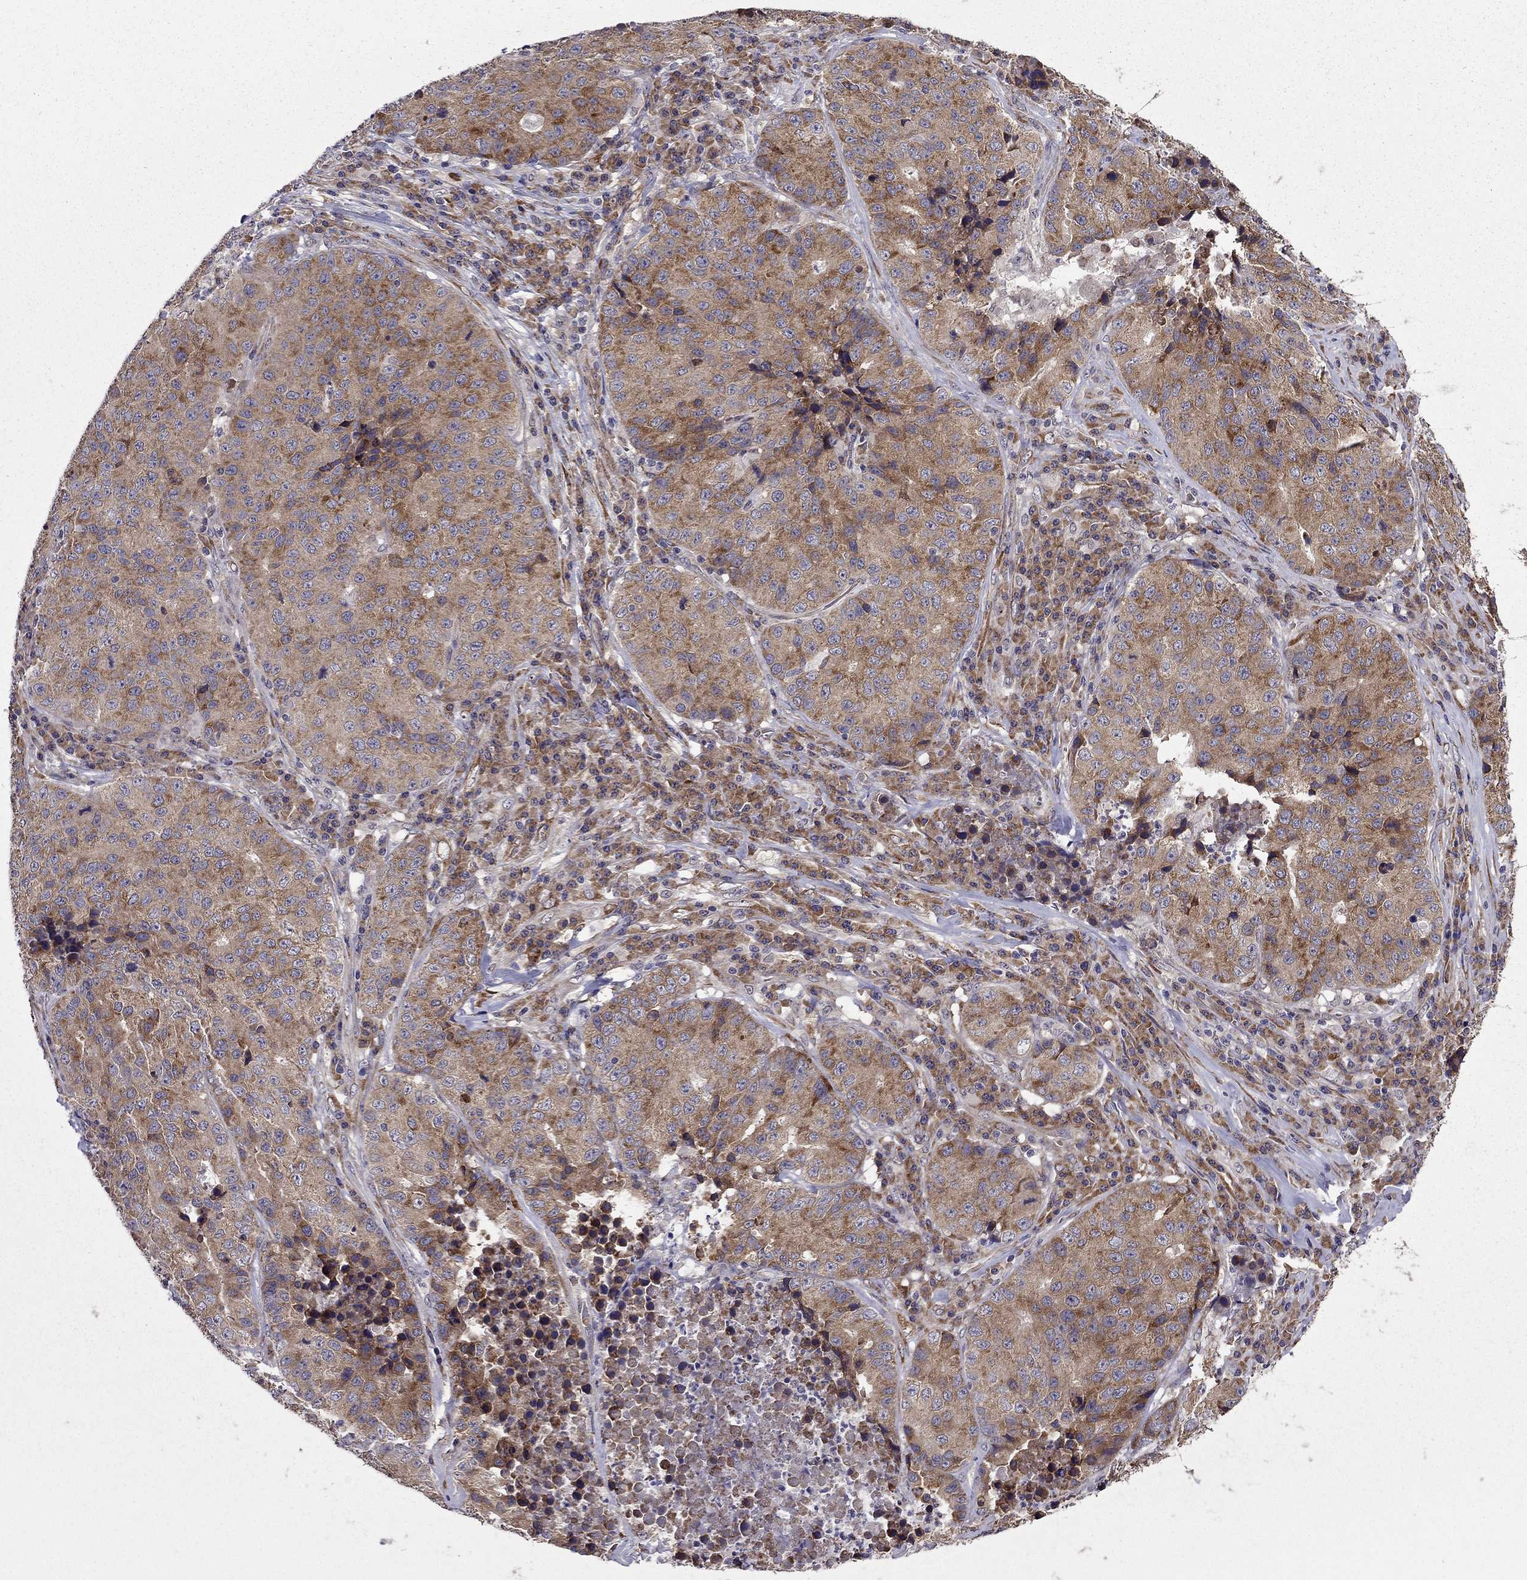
{"staining": {"intensity": "moderate", "quantity": "<25%", "location": "cytoplasmic/membranous"}, "tissue": "stomach cancer", "cell_type": "Tumor cells", "image_type": "cancer", "snomed": [{"axis": "morphology", "description": "Adenocarcinoma, NOS"}, {"axis": "topography", "description": "Stomach"}], "caption": "A histopathology image of human stomach adenocarcinoma stained for a protein displays moderate cytoplasmic/membranous brown staining in tumor cells. (DAB IHC, brown staining for protein, blue staining for nuclei).", "gene": "ARHGEF28", "patient": {"sex": "male", "age": 71}}